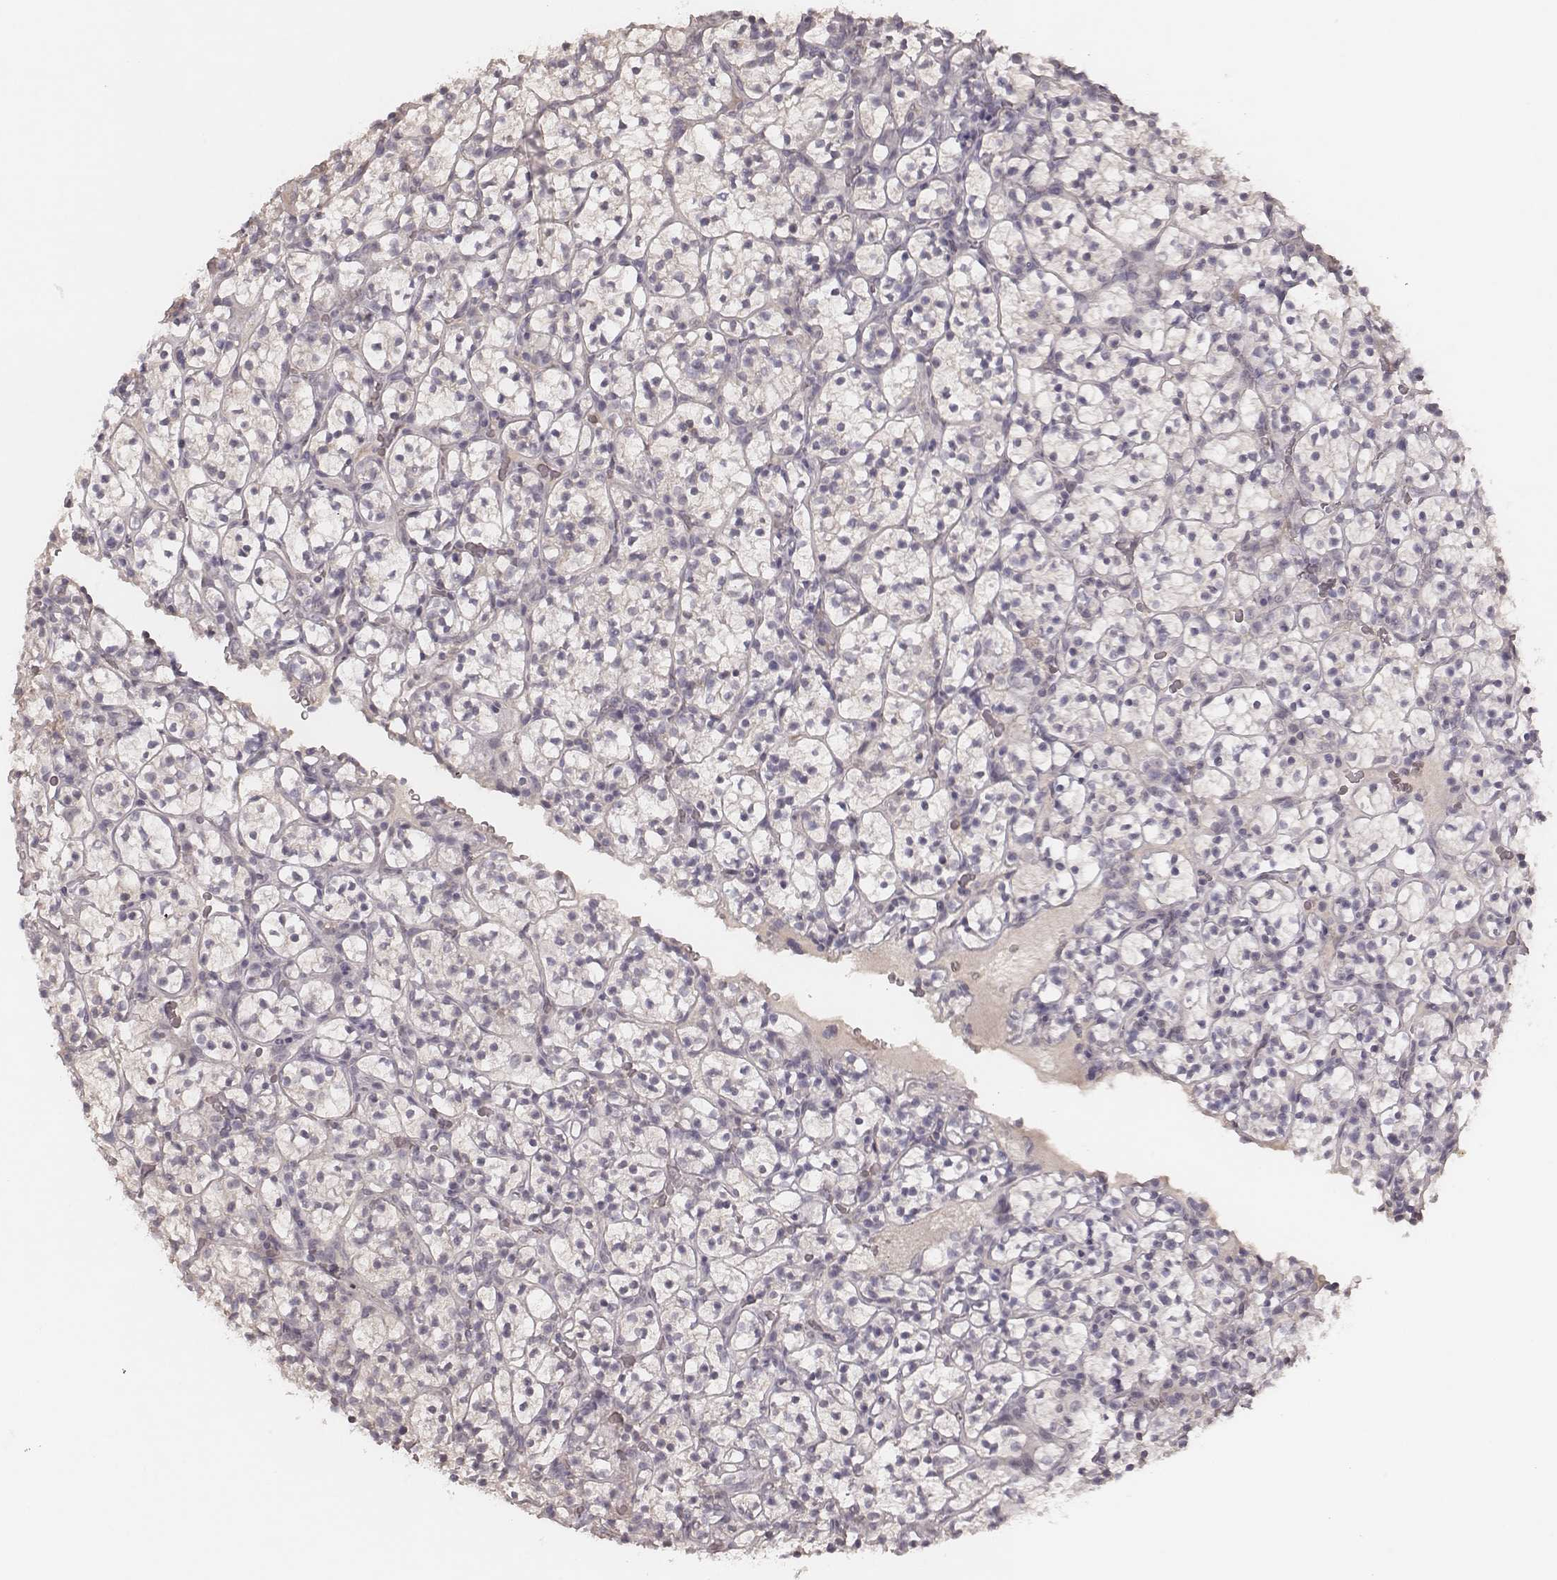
{"staining": {"intensity": "negative", "quantity": "none", "location": "none"}, "tissue": "renal cancer", "cell_type": "Tumor cells", "image_type": "cancer", "snomed": [{"axis": "morphology", "description": "Adenocarcinoma, NOS"}, {"axis": "topography", "description": "Kidney"}], "caption": "Immunohistochemistry (IHC) of human renal cancer shows no positivity in tumor cells.", "gene": "FAM13B", "patient": {"sex": "female", "age": 89}}